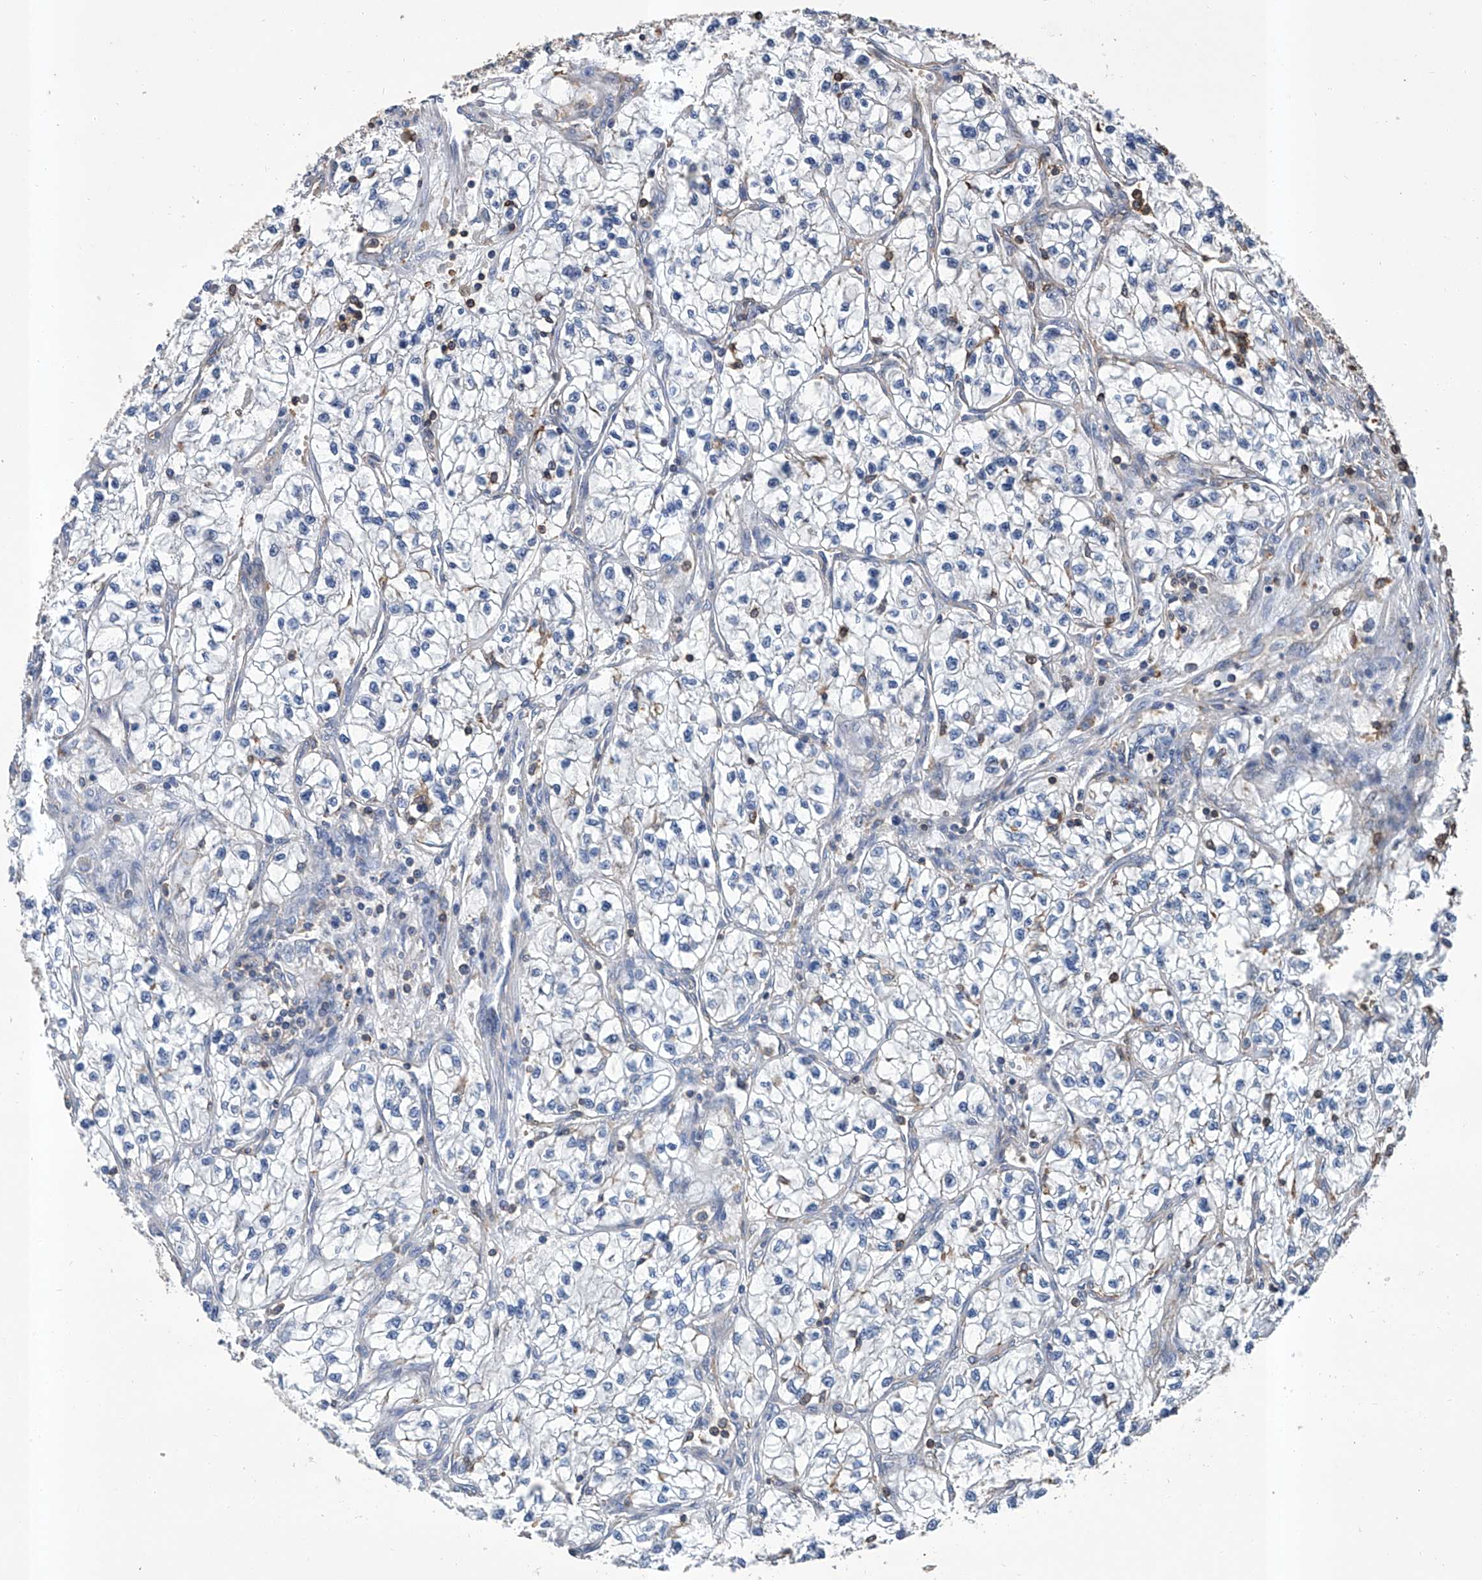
{"staining": {"intensity": "negative", "quantity": "none", "location": "none"}, "tissue": "renal cancer", "cell_type": "Tumor cells", "image_type": "cancer", "snomed": [{"axis": "morphology", "description": "Adenocarcinoma, NOS"}, {"axis": "topography", "description": "Kidney"}], "caption": "Immunohistochemistry (IHC) image of neoplastic tissue: renal adenocarcinoma stained with DAB (3,3'-diaminobenzidine) shows no significant protein positivity in tumor cells.", "gene": "GPT", "patient": {"sex": "female", "age": 57}}